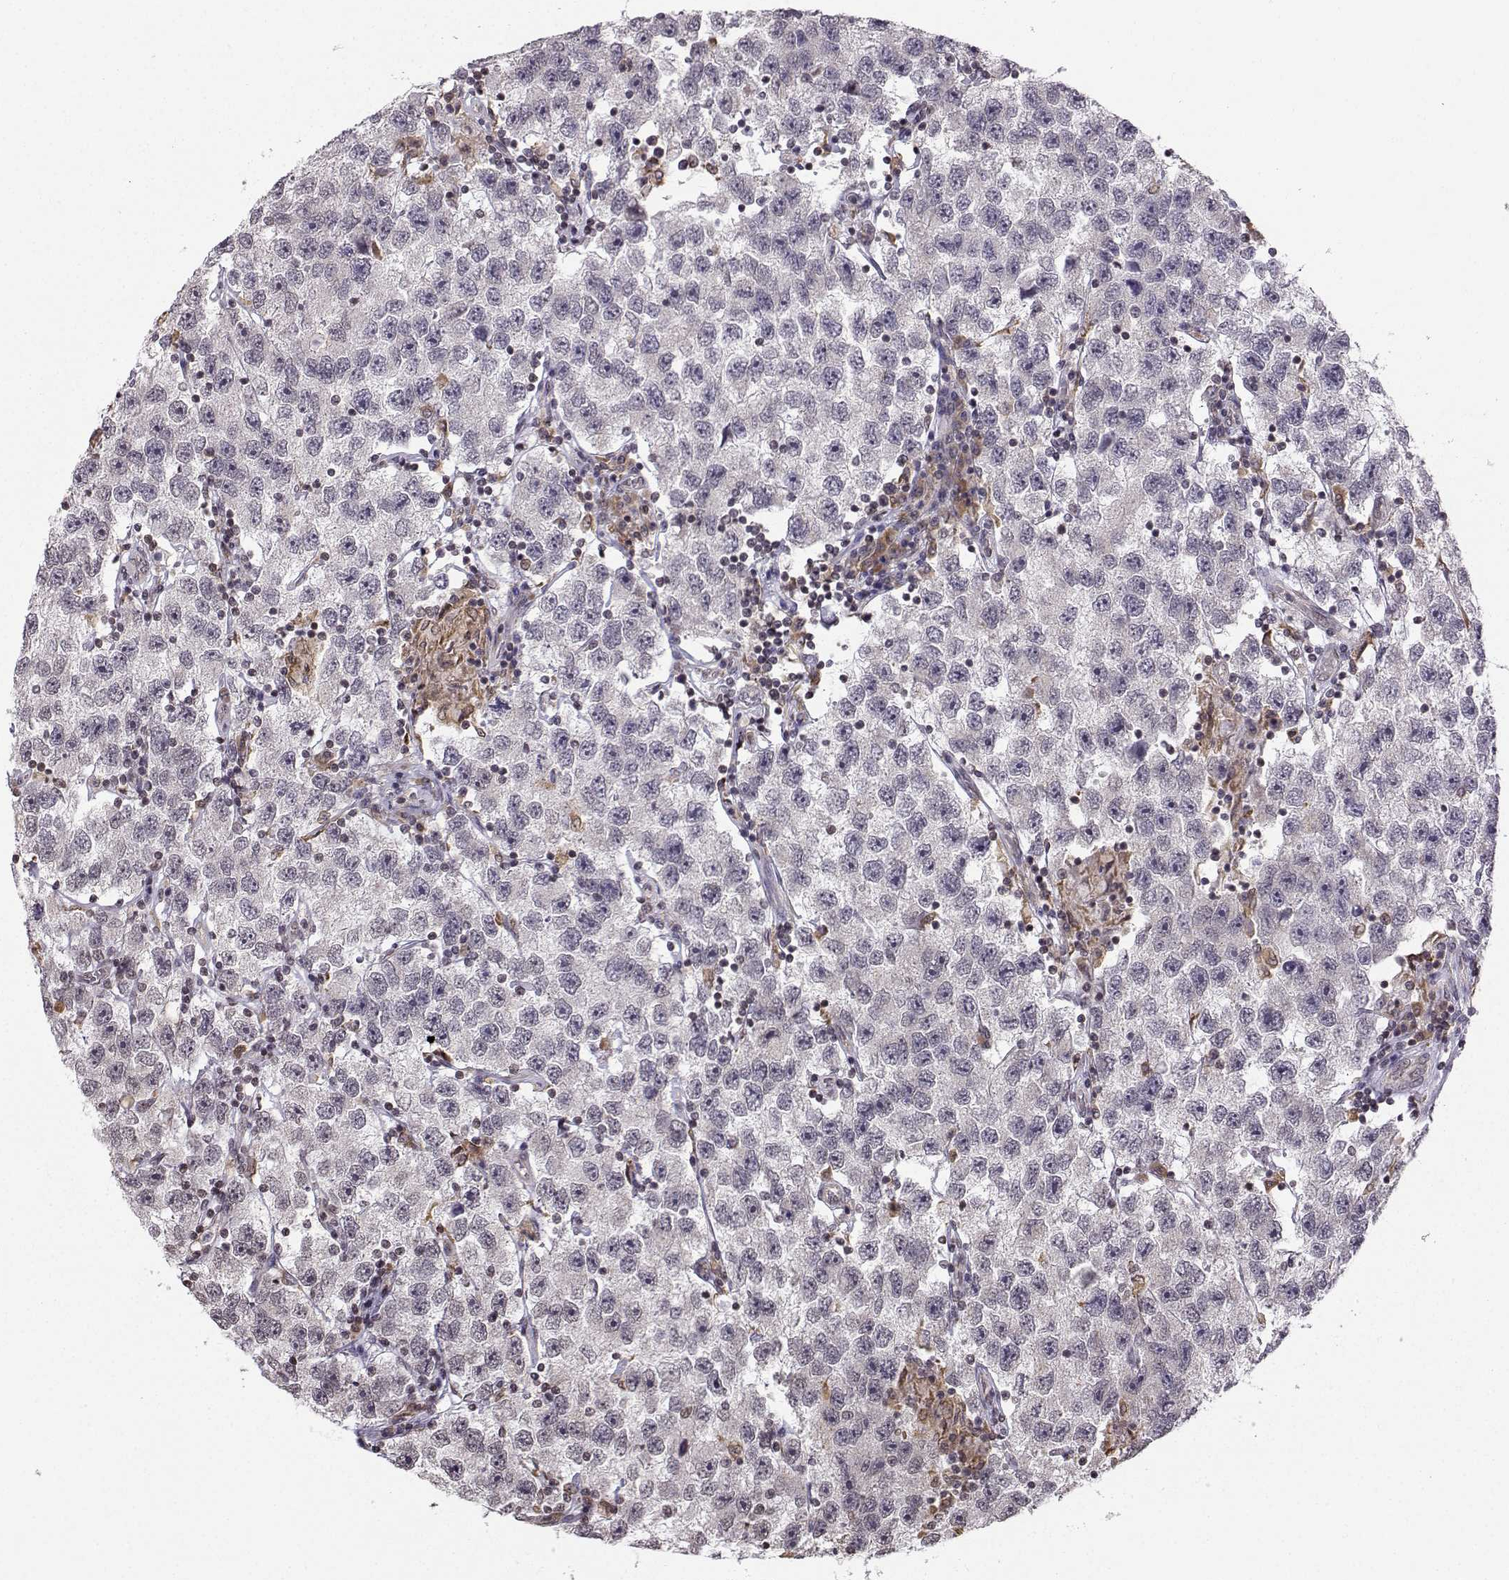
{"staining": {"intensity": "negative", "quantity": "none", "location": "none"}, "tissue": "testis cancer", "cell_type": "Tumor cells", "image_type": "cancer", "snomed": [{"axis": "morphology", "description": "Seminoma, NOS"}, {"axis": "topography", "description": "Testis"}], "caption": "Testis seminoma was stained to show a protein in brown. There is no significant staining in tumor cells.", "gene": "EZH1", "patient": {"sex": "male", "age": 26}}